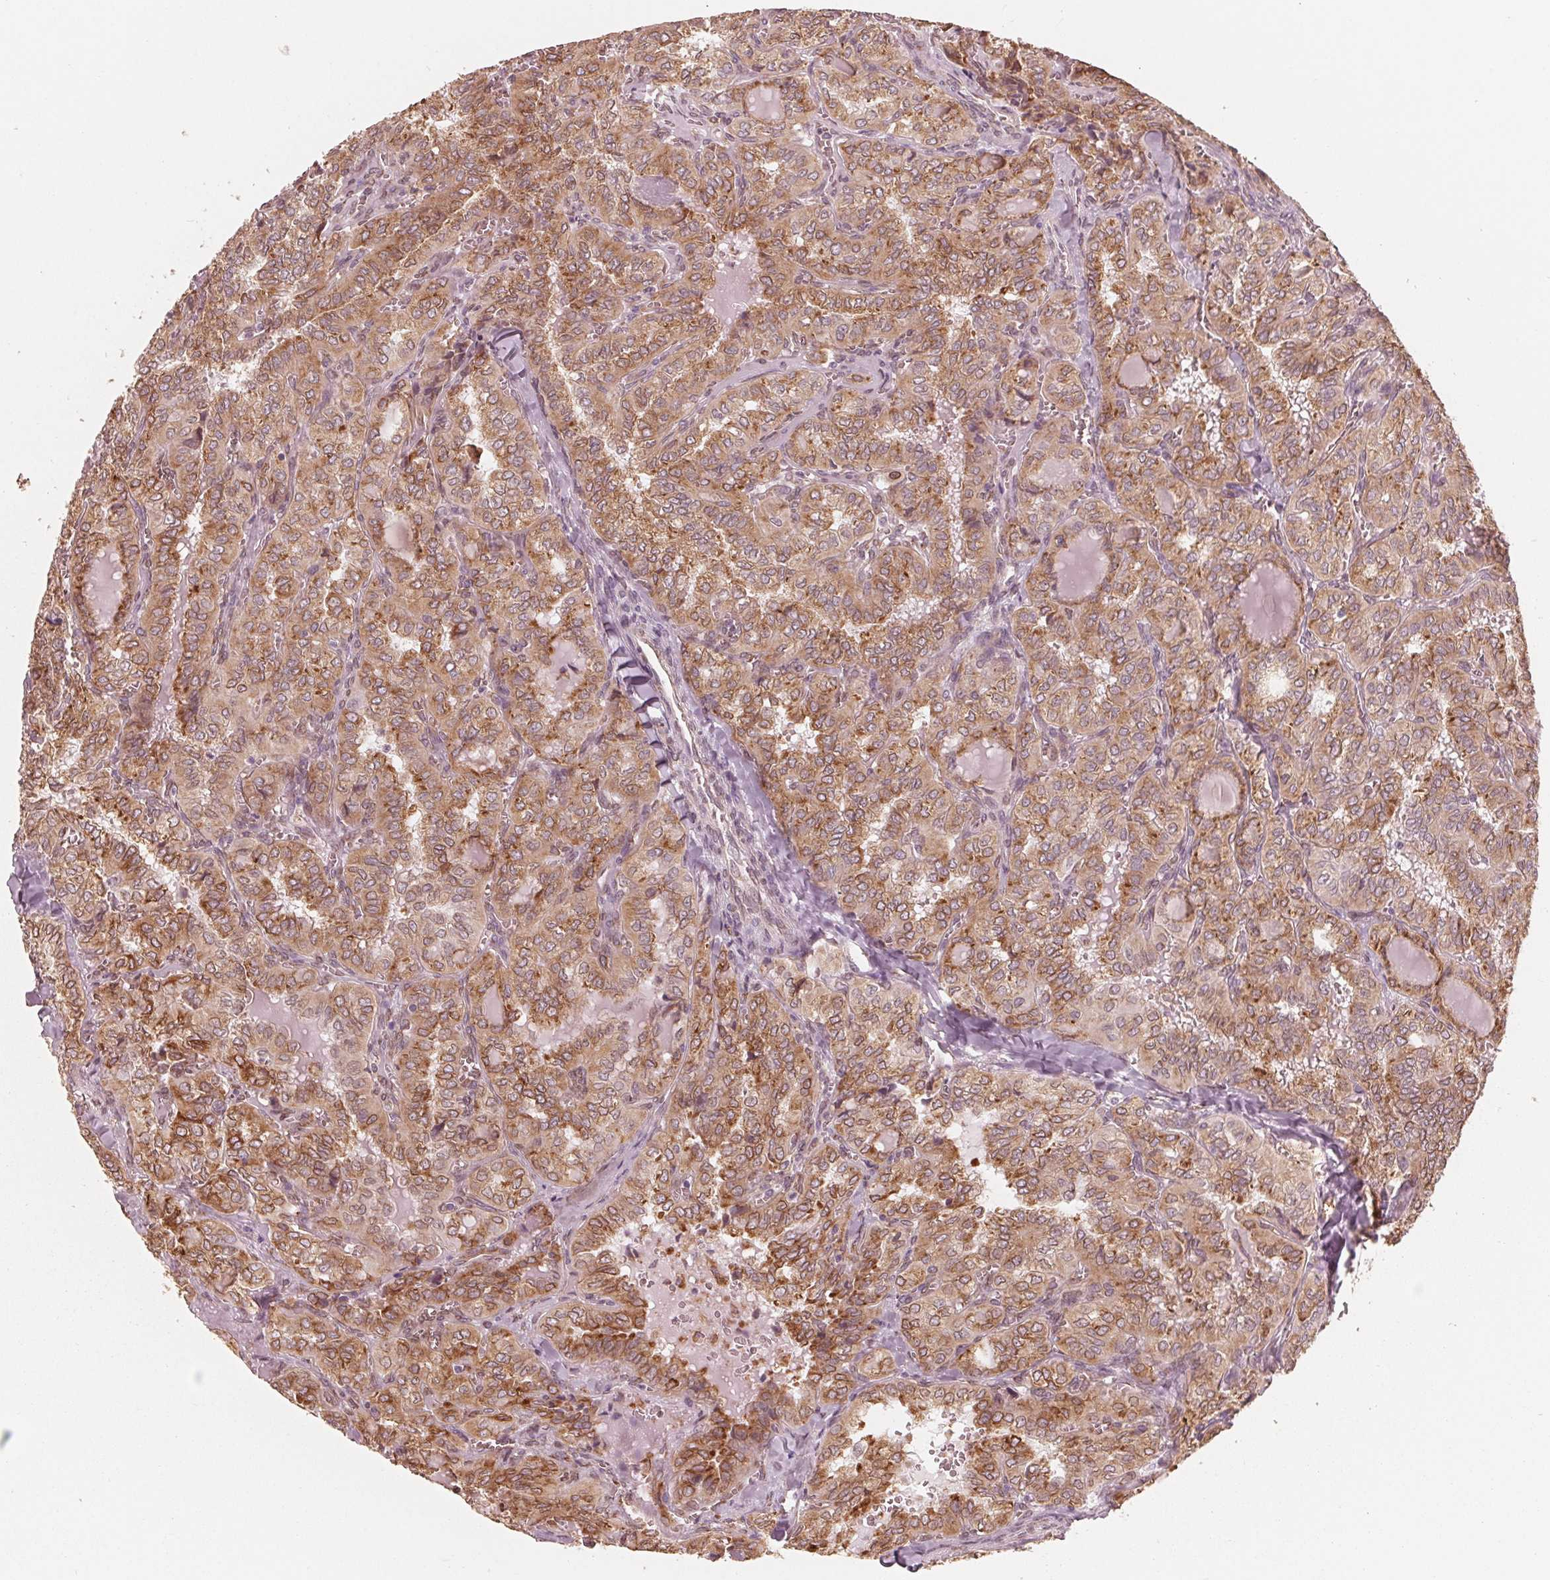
{"staining": {"intensity": "moderate", "quantity": ">75%", "location": "cytoplasmic/membranous"}, "tissue": "thyroid cancer", "cell_type": "Tumor cells", "image_type": "cancer", "snomed": [{"axis": "morphology", "description": "Papillary adenocarcinoma, NOS"}, {"axis": "topography", "description": "Thyroid gland"}], "caption": "Thyroid cancer (papillary adenocarcinoma) stained with DAB (3,3'-diaminobenzidine) IHC reveals medium levels of moderate cytoplasmic/membranous staining in about >75% of tumor cells. The staining was performed using DAB (3,3'-diaminobenzidine) to visualize the protein expression in brown, while the nuclei were stained in blue with hematoxylin (Magnification: 20x).", "gene": "IKBIP", "patient": {"sex": "female", "age": 41}}